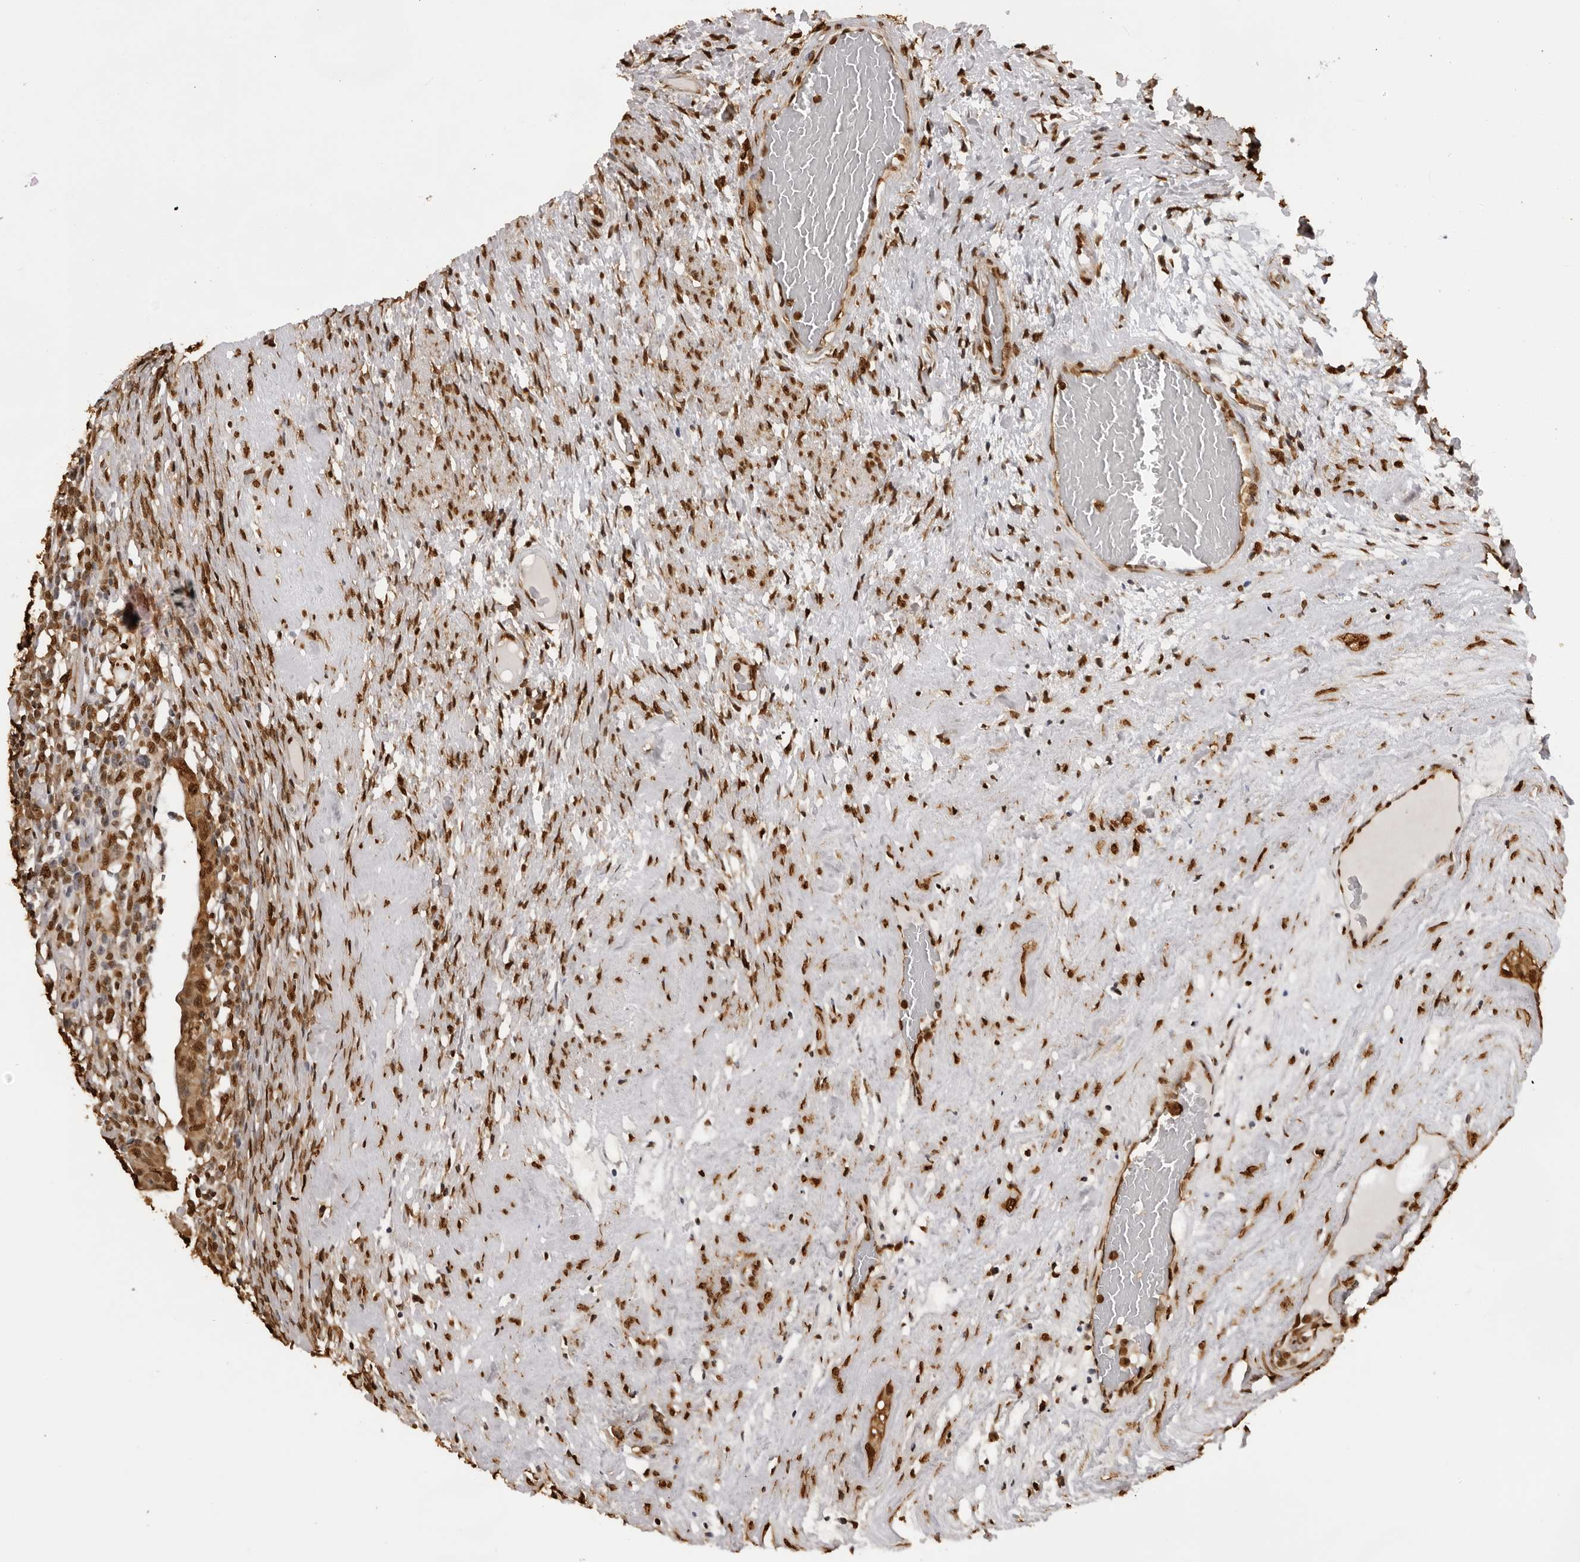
{"staining": {"intensity": "moderate", "quantity": ">75%", "location": "nuclear"}, "tissue": "testis cancer", "cell_type": "Tumor cells", "image_type": "cancer", "snomed": [{"axis": "morphology", "description": "Carcinoma, Embryonal, NOS"}, {"axis": "topography", "description": "Testis"}], "caption": "Immunohistochemical staining of testis embryonal carcinoma exhibits medium levels of moderate nuclear protein expression in about >75% of tumor cells.", "gene": "ZFP91", "patient": {"sex": "male", "age": 26}}